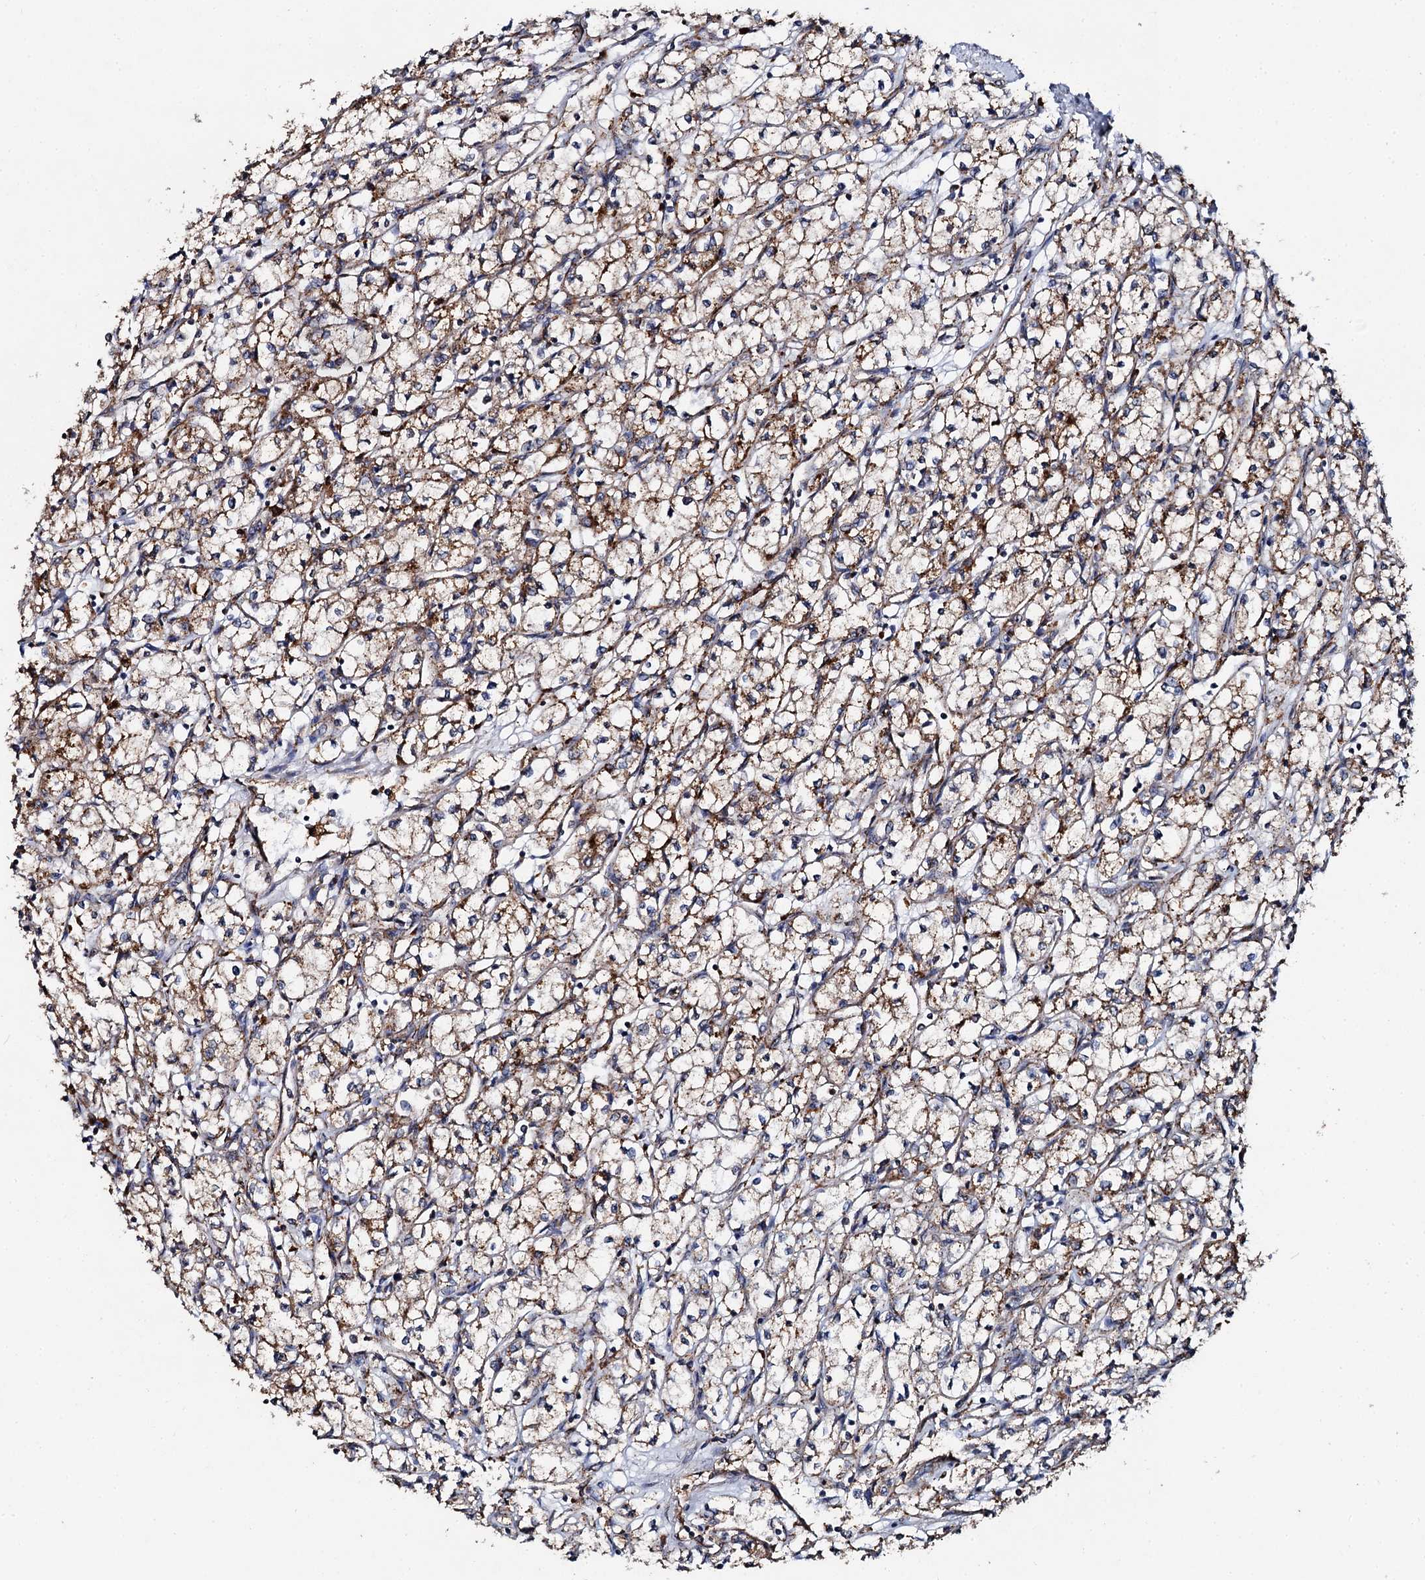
{"staining": {"intensity": "strong", "quantity": "25%-75%", "location": "cytoplasmic/membranous"}, "tissue": "renal cancer", "cell_type": "Tumor cells", "image_type": "cancer", "snomed": [{"axis": "morphology", "description": "Adenocarcinoma, NOS"}, {"axis": "topography", "description": "Kidney"}], "caption": "IHC staining of adenocarcinoma (renal), which reveals high levels of strong cytoplasmic/membranous positivity in approximately 25%-75% of tumor cells indicating strong cytoplasmic/membranous protein expression. The staining was performed using DAB (brown) for protein detection and nuclei were counterstained in hematoxylin (blue).", "gene": "GBA1", "patient": {"sex": "male", "age": 59}}